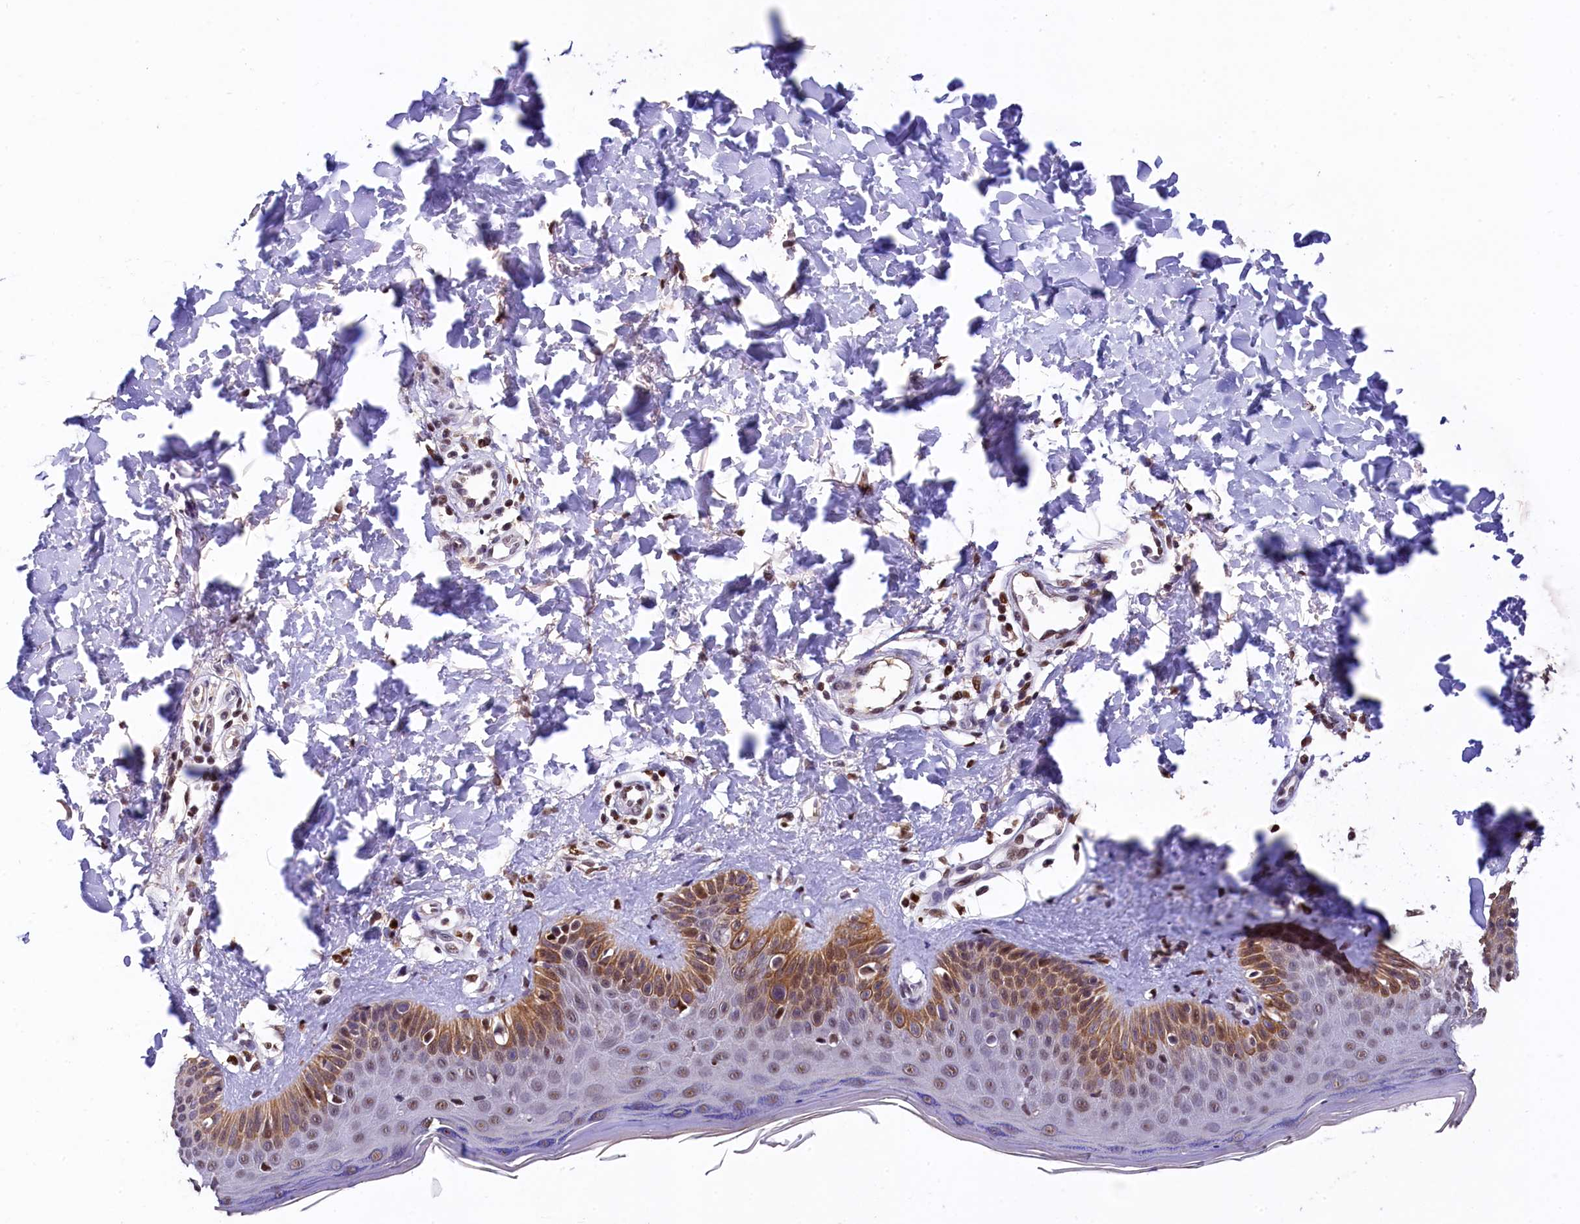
{"staining": {"intensity": "moderate", "quantity": ">75%", "location": "nuclear"}, "tissue": "skin", "cell_type": "Fibroblasts", "image_type": "normal", "snomed": [{"axis": "morphology", "description": "Normal tissue, NOS"}, {"axis": "topography", "description": "Skin"}], "caption": "The image shows a brown stain indicating the presence of a protein in the nuclear of fibroblasts in skin.", "gene": "HECTD4", "patient": {"sex": "male", "age": 52}}